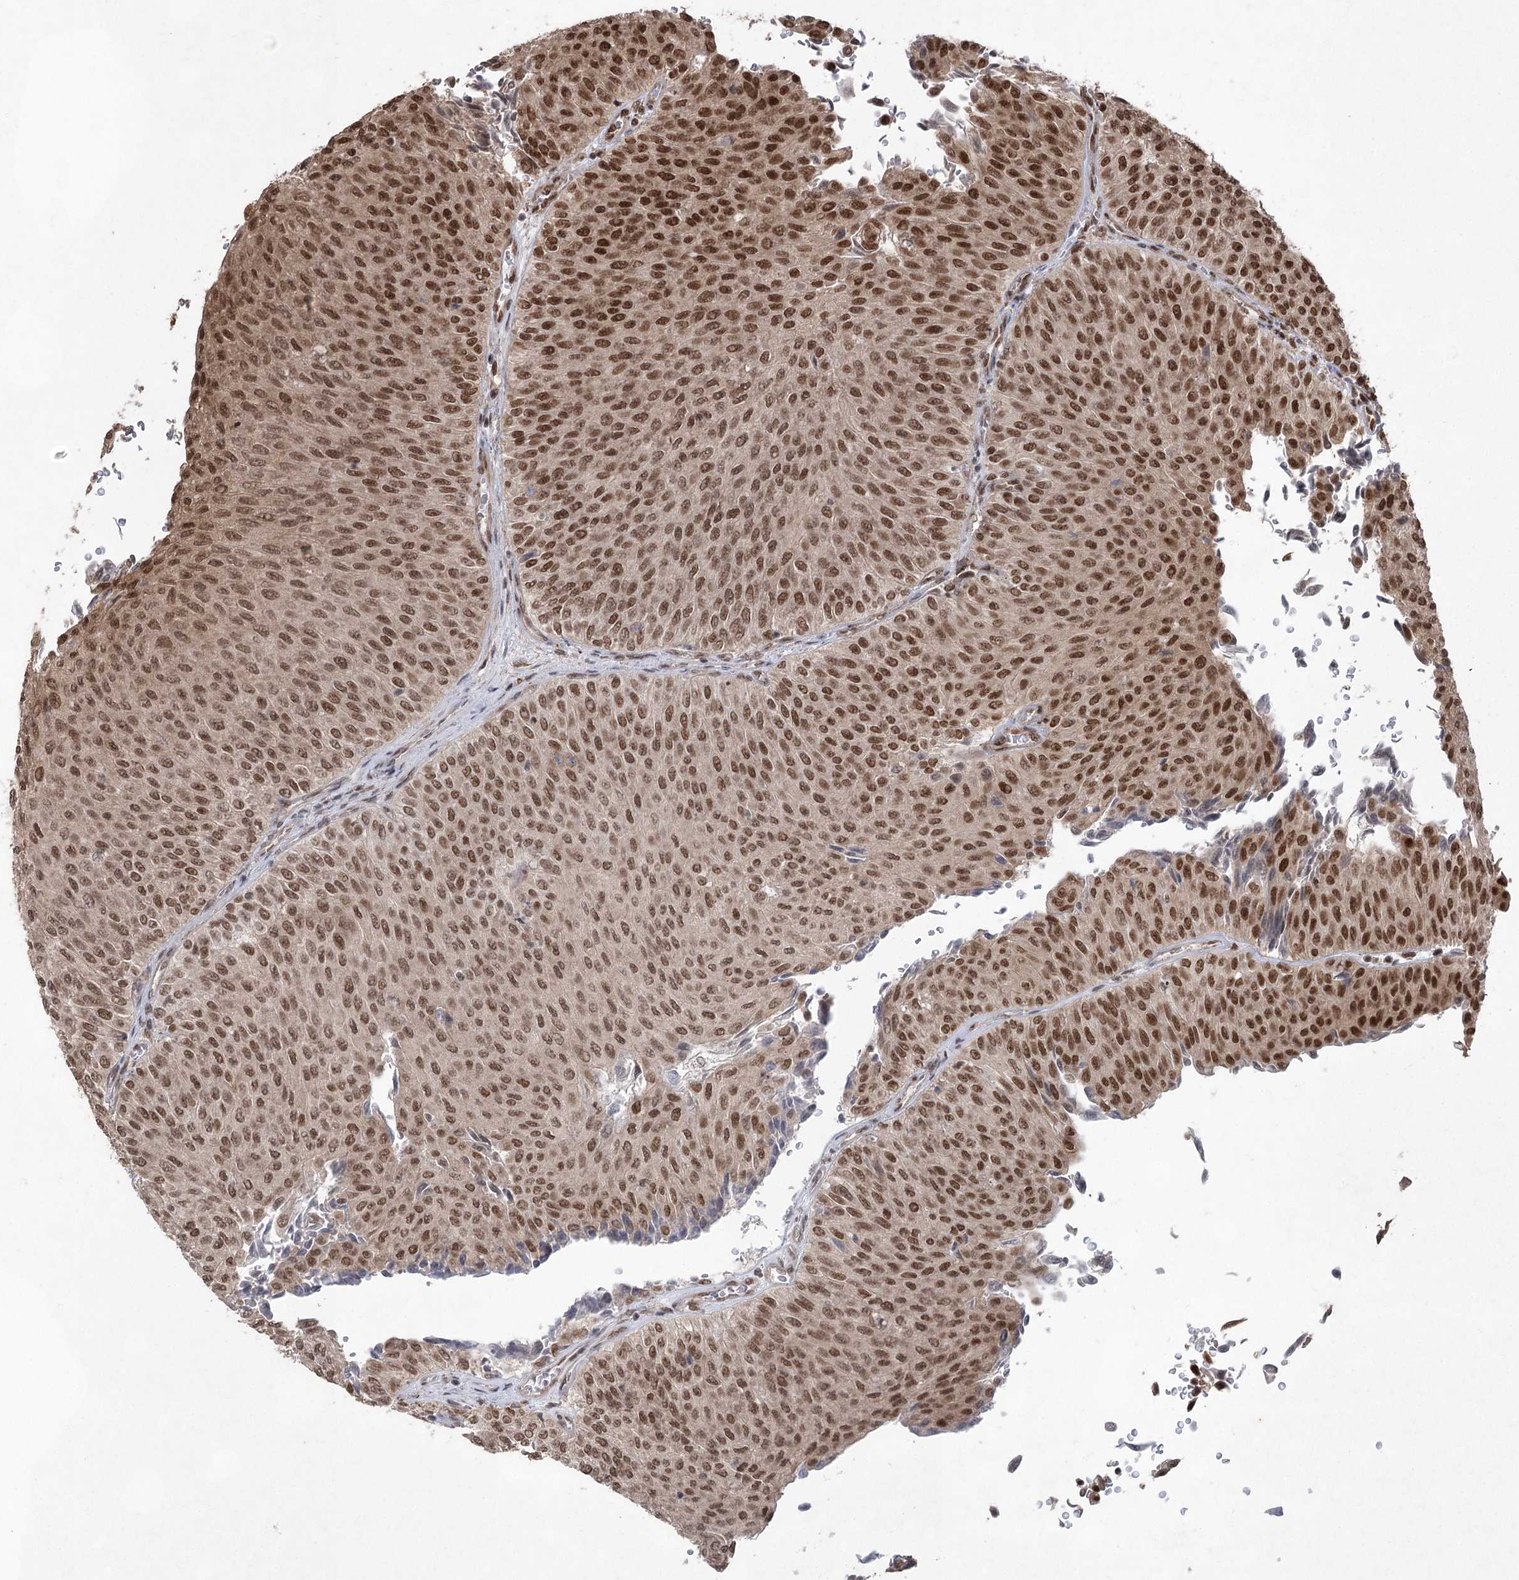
{"staining": {"intensity": "strong", "quantity": ">75%", "location": "nuclear"}, "tissue": "urothelial cancer", "cell_type": "Tumor cells", "image_type": "cancer", "snomed": [{"axis": "morphology", "description": "Urothelial carcinoma, Low grade"}, {"axis": "topography", "description": "Urinary bladder"}], "caption": "Tumor cells show high levels of strong nuclear expression in approximately >75% of cells in human urothelial carcinoma (low-grade). Nuclei are stained in blue.", "gene": "ZCCHC8", "patient": {"sex": "male", "age": 78}}